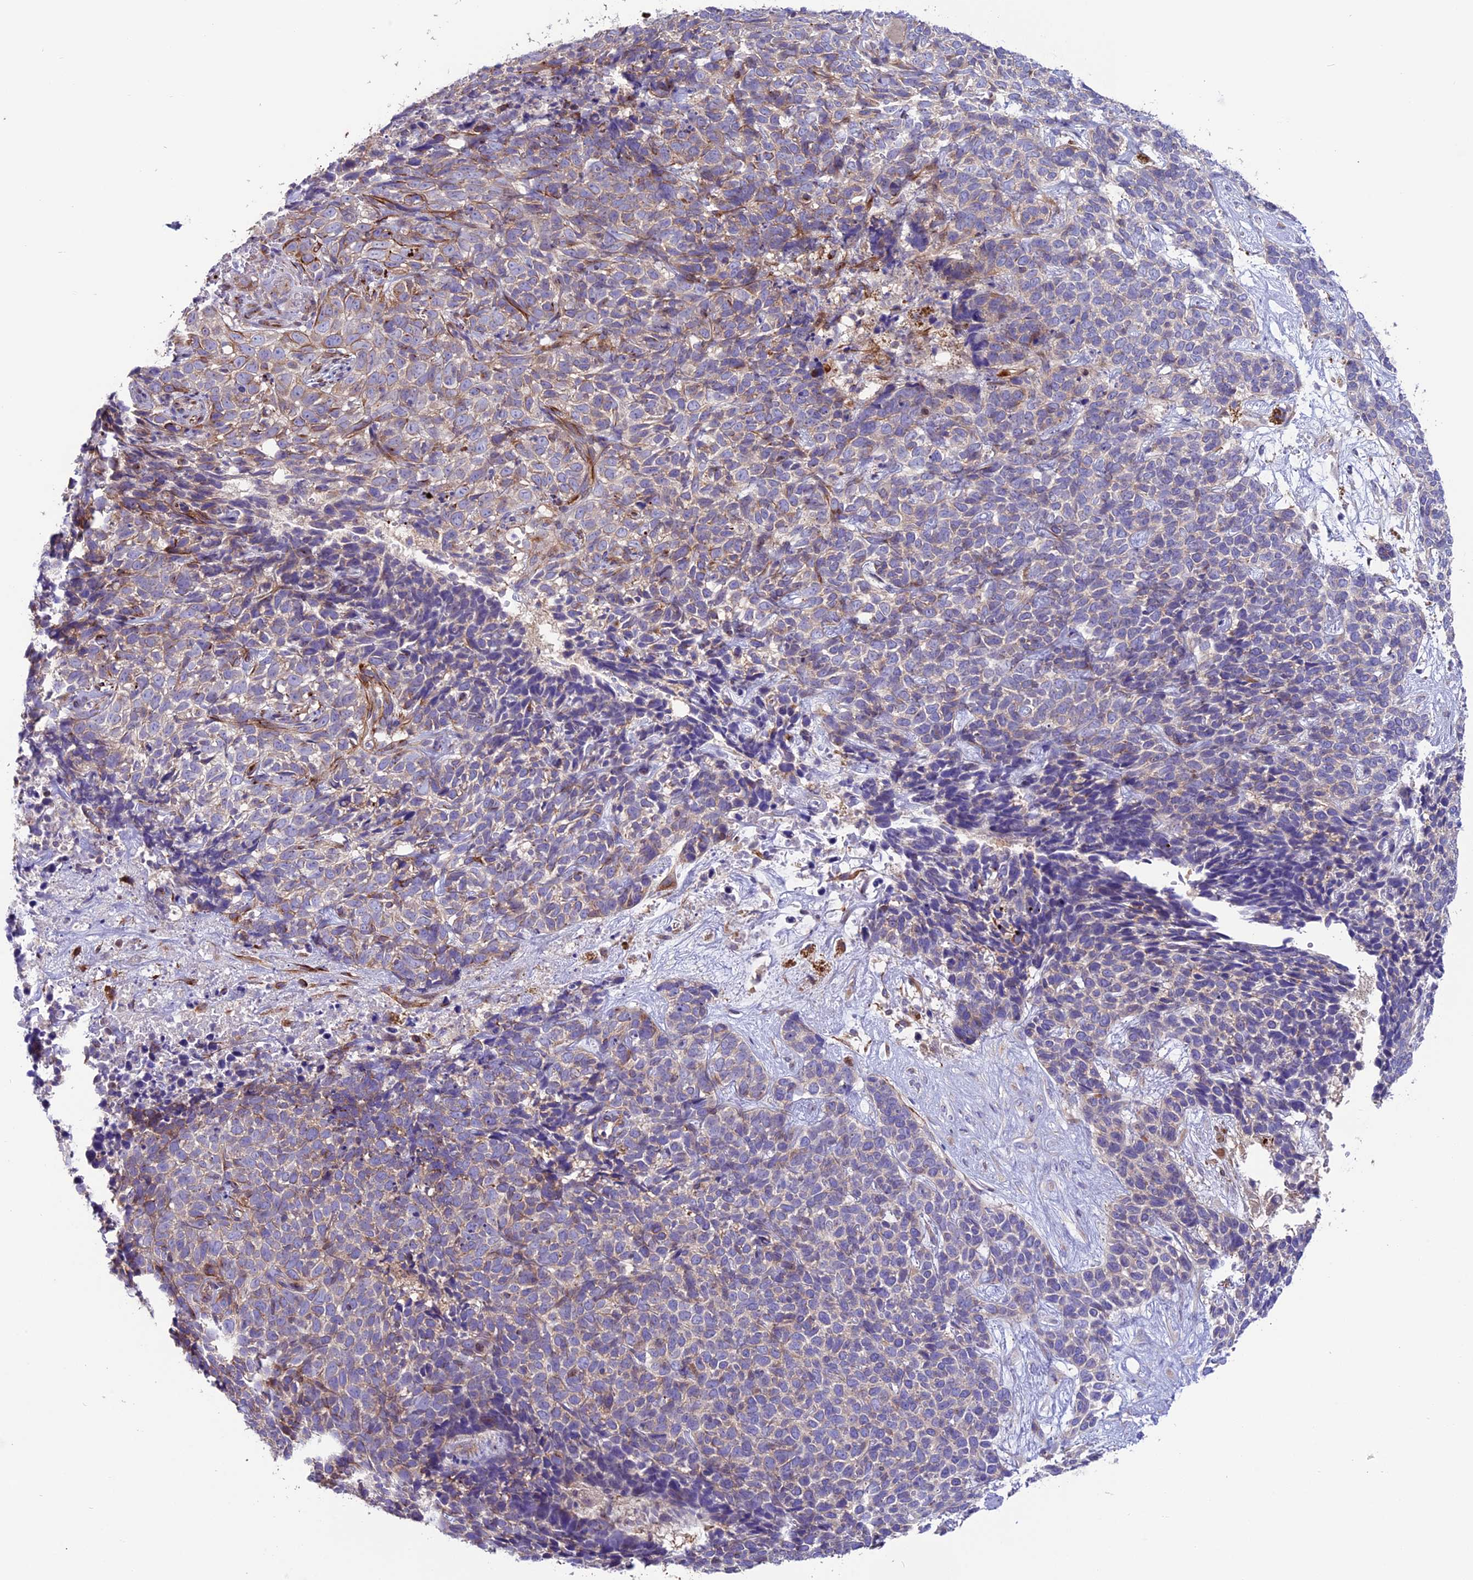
{"staining": {"intensity": "weak", "quantity": "25%-75%", "location": "cytoplasmic/membranous"}, "tissue": "skin cancer", "cell_type": "Tumor cells", "image_type": "cancer", "snomed": [{"axis": "morphology", "description": "Basal cell carcinoma"}, {"axis": "topography", "description": "Skin"}], "caption": "High-magnification brightfield microscopy of skin cancer stained with DAB (3,3'-diaminobenzidine) (brown) and counterstained with hematoxylin (blue). tumor cells exhibit weak cytoplasmic/membranous positivity is seen in about25%-75% of cells.", "gene": "CD99L2", "patient": {"sex": "female", "age": 84}}